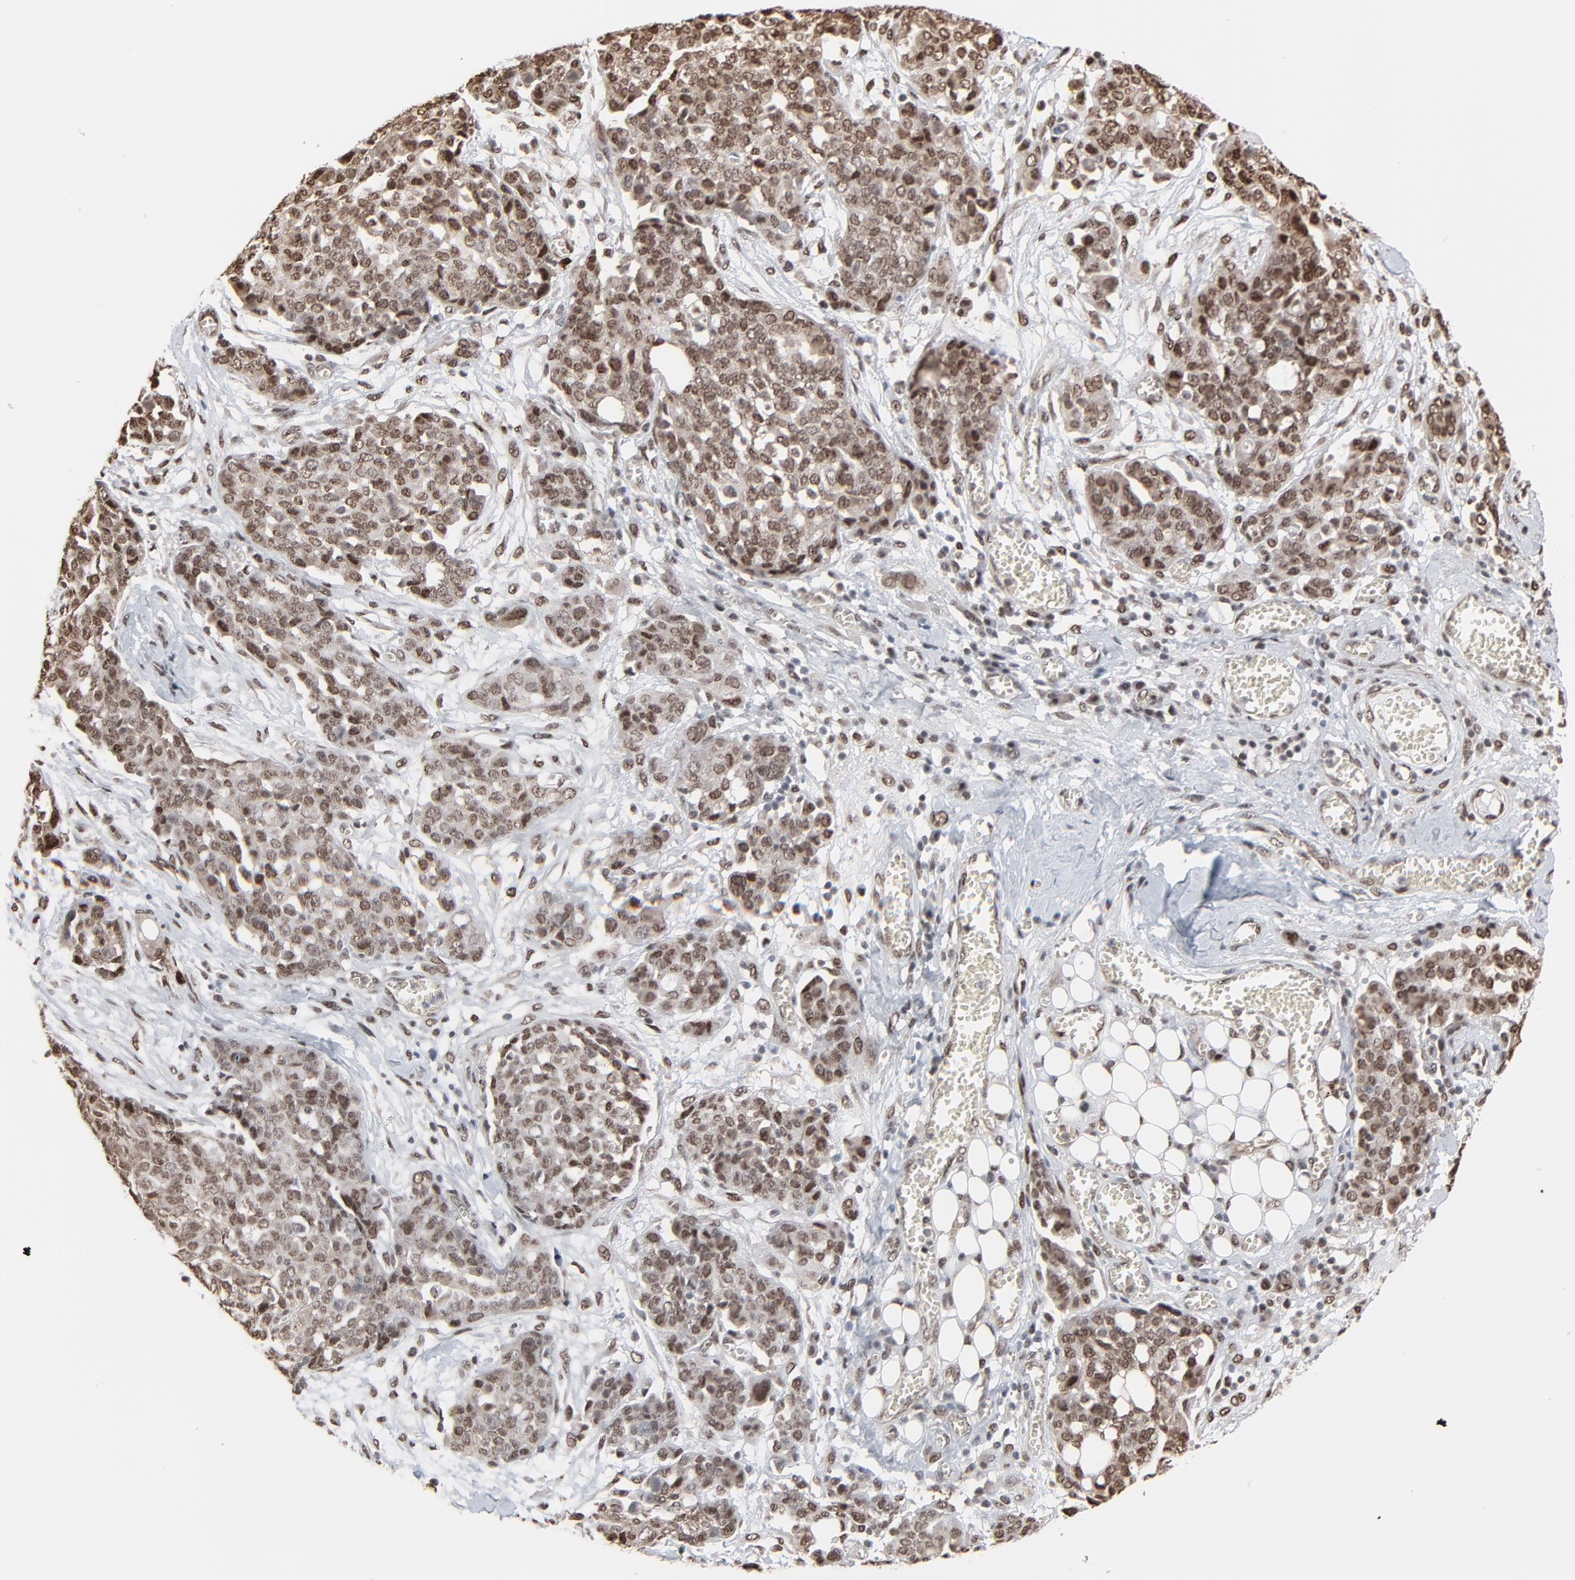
{"staining": {"intensity": "moderate", "quantity": ">75%", "location": "cytoplasmic/membranous,nuclear"}, "tissue": "ovarian cancer", "cell_type": "Tumor cells", "image_type": "cancer", "snomed": [{"axis": "morphology", "description": "Cystadenocarcinoma, serous, NOS"}, {"axis": "topography", "description": "Soft tissue"}, {"axis": "topography", "description": "Ovary"}], "caption": "The photomicrograph displays staining of ovarian cancer, revealing moderate cytoplasmic/membranous and nuclear protein expression (brown color) within tumor cells. The staining is performed using DAB (3,3'-diaminobenzidine) brown chromogen to label protein expression. The nuclei are counter-stained blue using hematoxylin.", "gene": "MEIS2", "patient": {"sex": "female", "age": 57}}